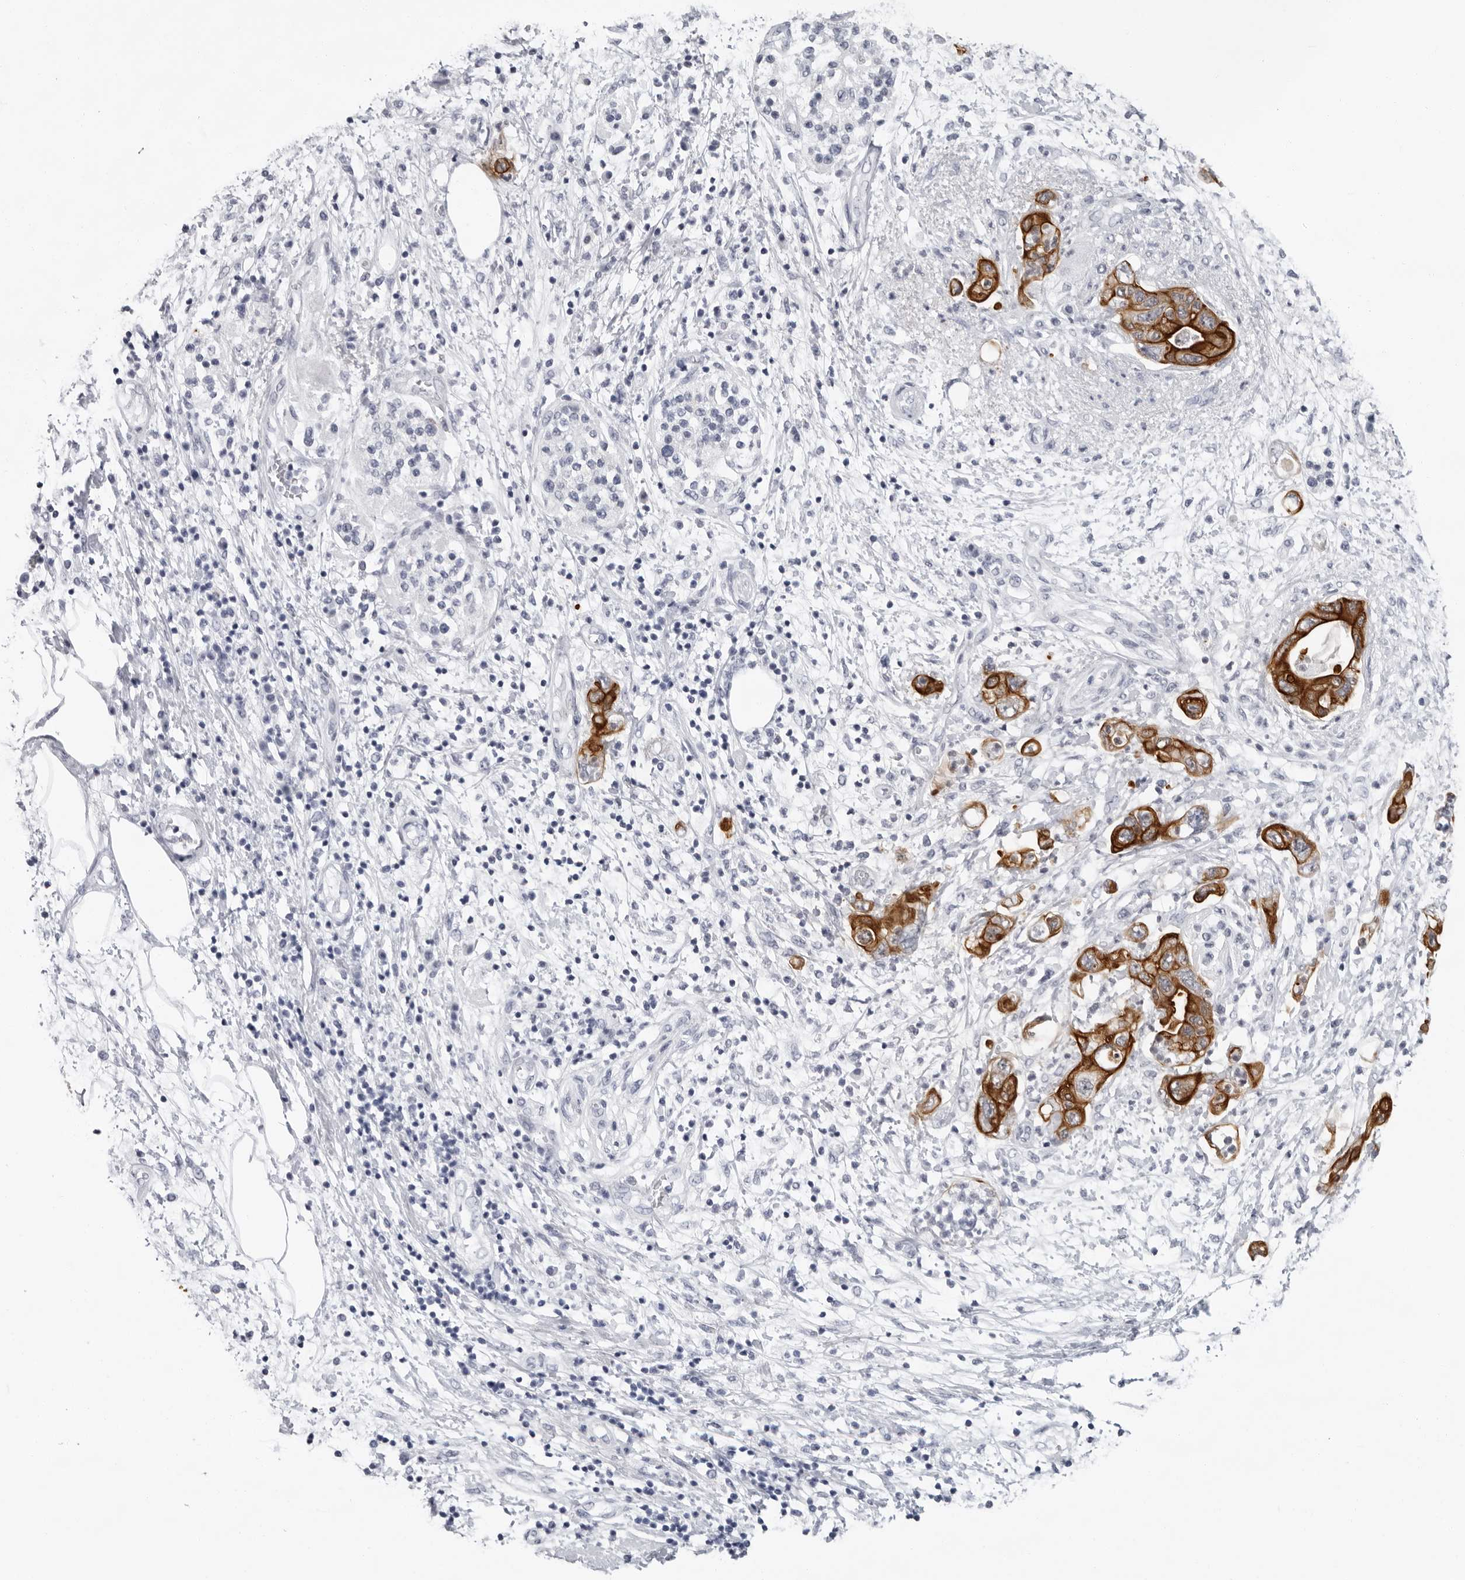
{"staining": {"intensity": "strong", "quantity": ">75%", "location": "cytoplasmic/membranous"}, "tissue": "pancreatic cancer", "cell_type": "Tumor cells", "image_type": "cancer", "snomed": [{"axis": "morphology", "description": "Adenocarcinoma, NOS"}, {"axis": "topography", "description": "Pancreas"}], "caption": "Pancreatic cancer (adenocarcinoma) stained with DAB (3,3'-diaminobenzidine) IHC demonstrates high levels of strong cytoplasmic/membranous positivity in about >75% of tumor cells.", "gene": "CCDC28B", "patient": {"sex": "female", "age": 73}}